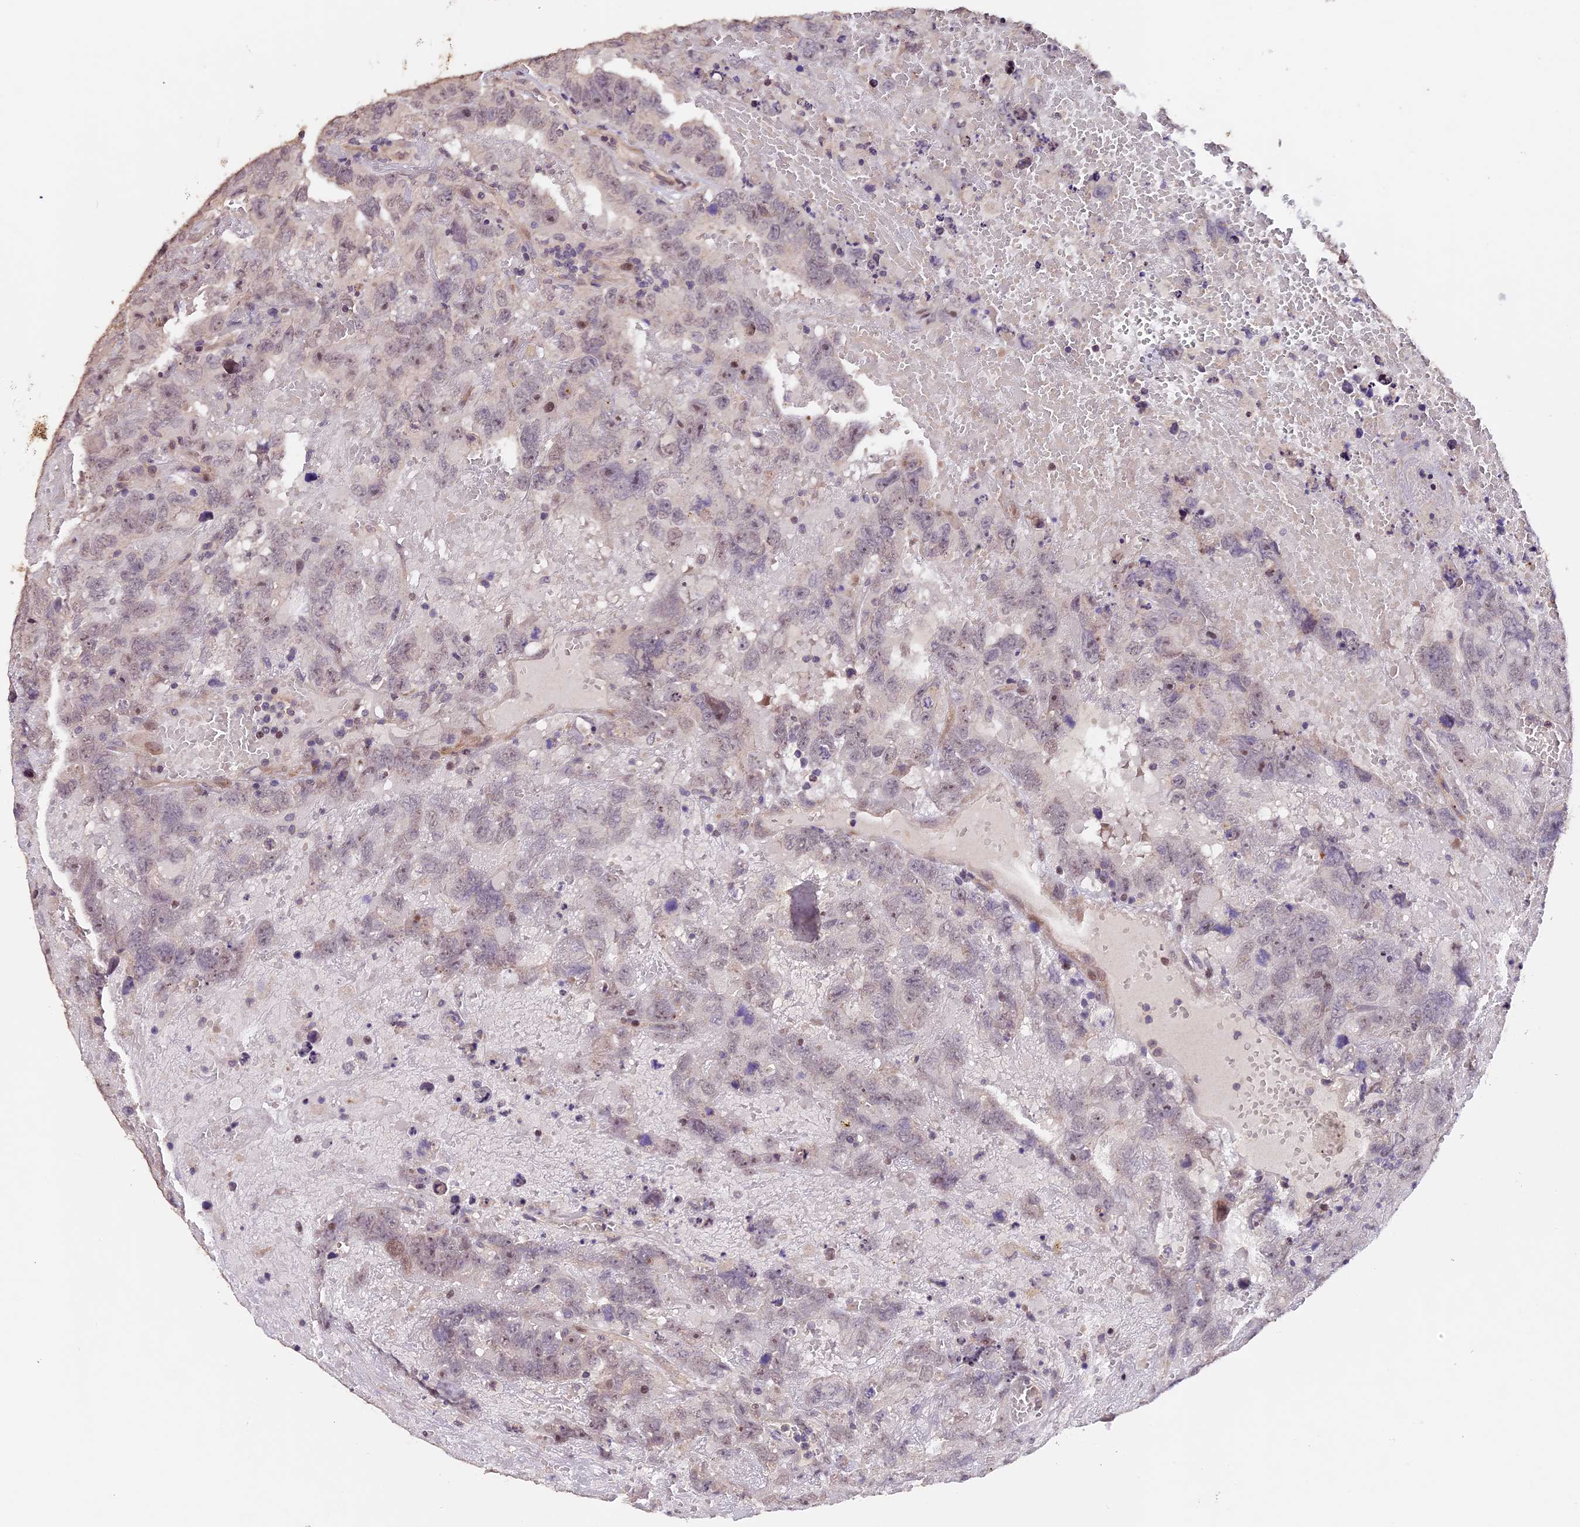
{"staining": {"intensity": "negative", "quantity": "none", "location": "none"}, "tissue": "testis cancer", "cell_type": "Tumor cells", "image_type": "cancer", "snomed": [{"axis": "morphology", "description": "Carcinoma, Embryonal, NOS"}, {"axis": "topography", "description": "Testis"}], "caption": "Testis embryonal carcinoma stained for a protein using immunohistochemistry (IHC) displays no positivity tumor cells.", "gene": "GNB5", "patient": {"sex": "male", "age": 45}}